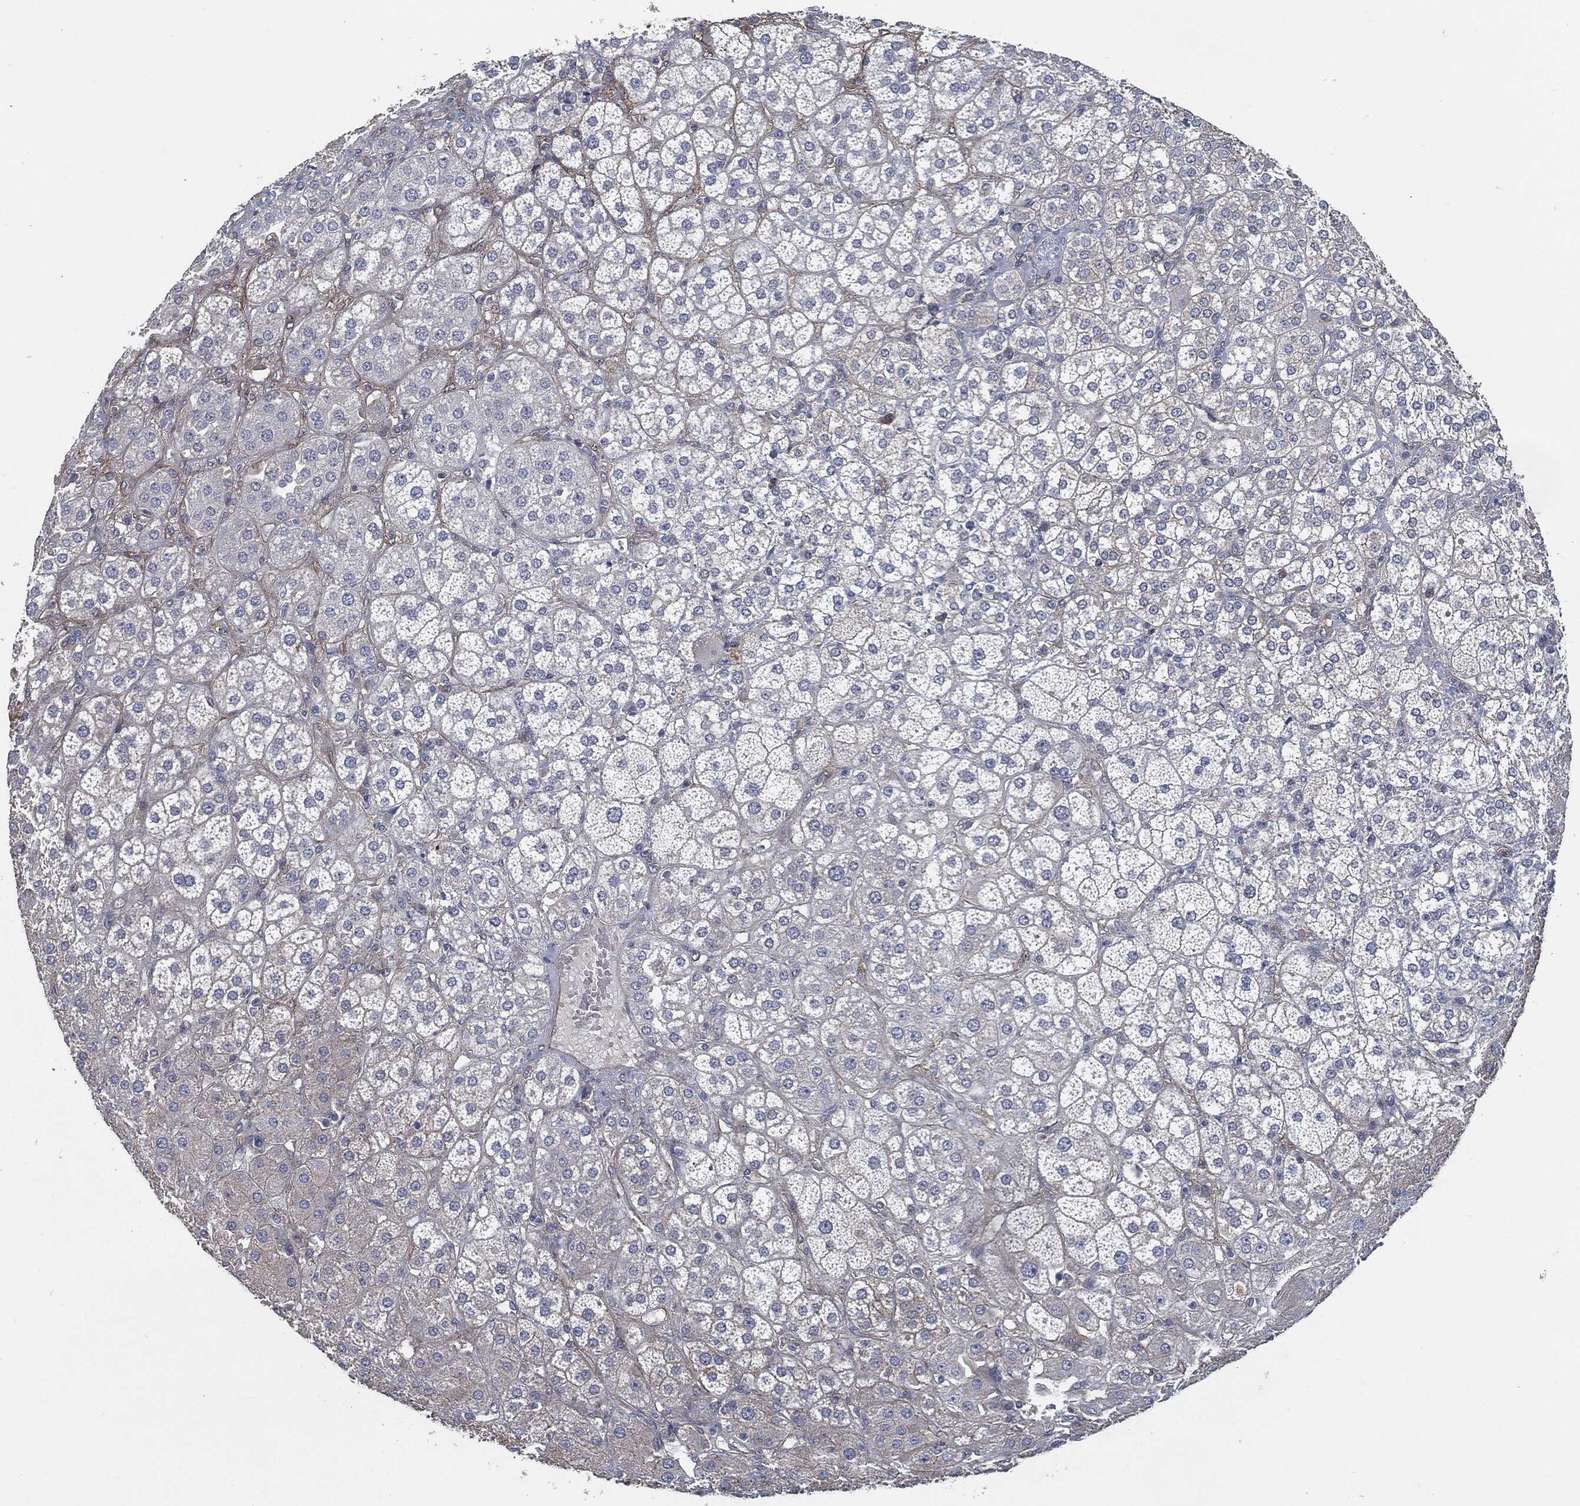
{"staining": {"intensity": "moderate", "quantity": "<25%", "location": "cytoplasmic/membranous"}, "tissue": "adrenal gland", "cell_type": "Glandular cells", "image_type": "normal", "snomed": [{"axis": "morphology", "description": "Normal tissue, NOS"}, {"axis": "topography", "description": "Adrenal gland"}], "caption": "There is low levels of moderate cytoplasmic/membranous expression in glandular cells of benign adrenal gland, as demonstrated by immunohistochemical staining (brown color).", "gene": "SVIL", "patient": {"sex": "male", "age": 70}}